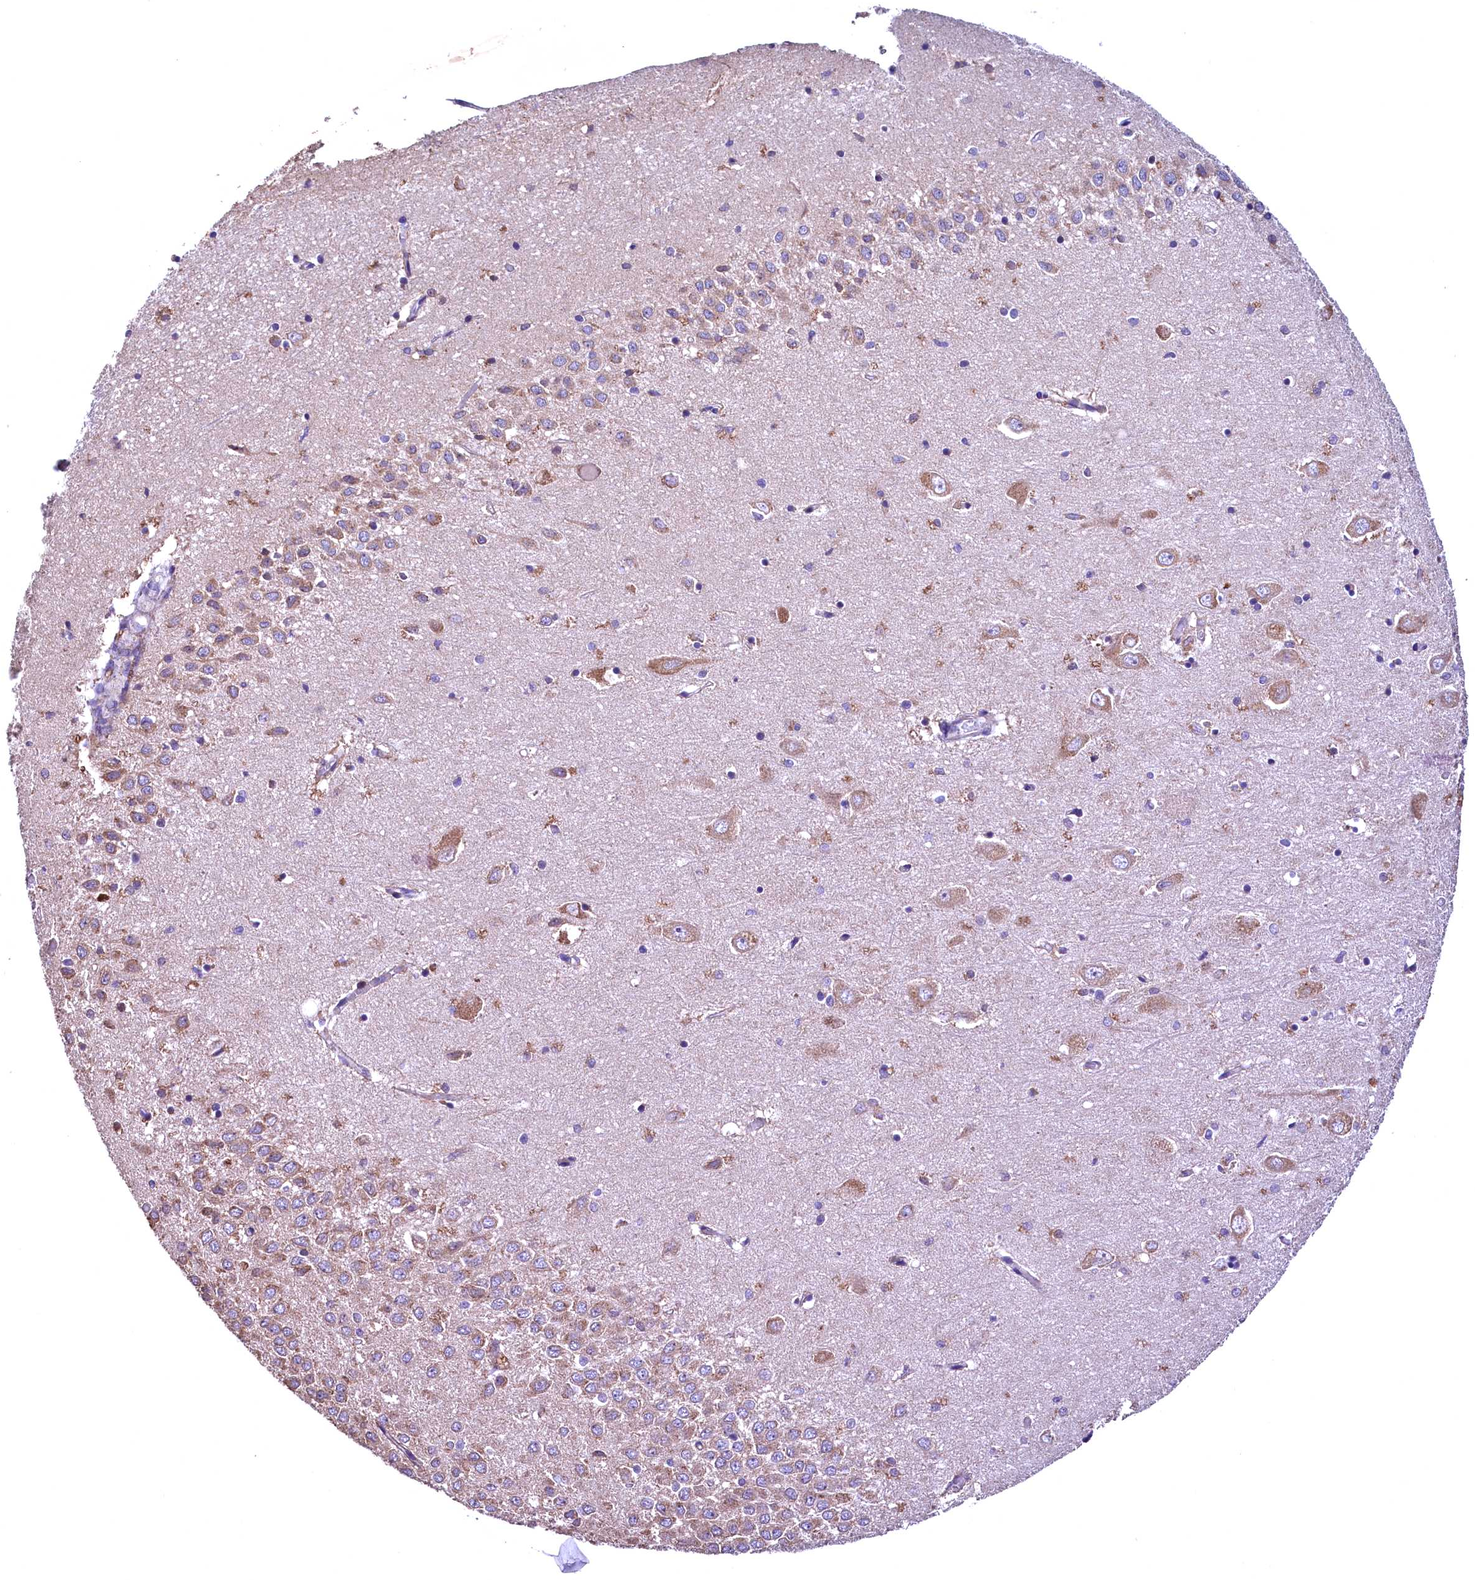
{"staining": {"intensity": "weak", "quantity": "<25%", "location": "cytoplasmic/membranous"}, "tissue": "hippocampus", "cell_type": "Glial cells", "image_type": "normal", "snomed": [{"axis": "morphology", "description": "Normal tissue, NOS"}, {"axis": "topography", "description": "Hippocampus"}], "caption": "Protein analysis of unremarkable hippocampus demonstrates no significant expression in glial cells. (DAB immunohistochemistry with hematoxylin counter stain).", "gene": "ENKD1", "patient": {"sex": "female", "age": 64}}